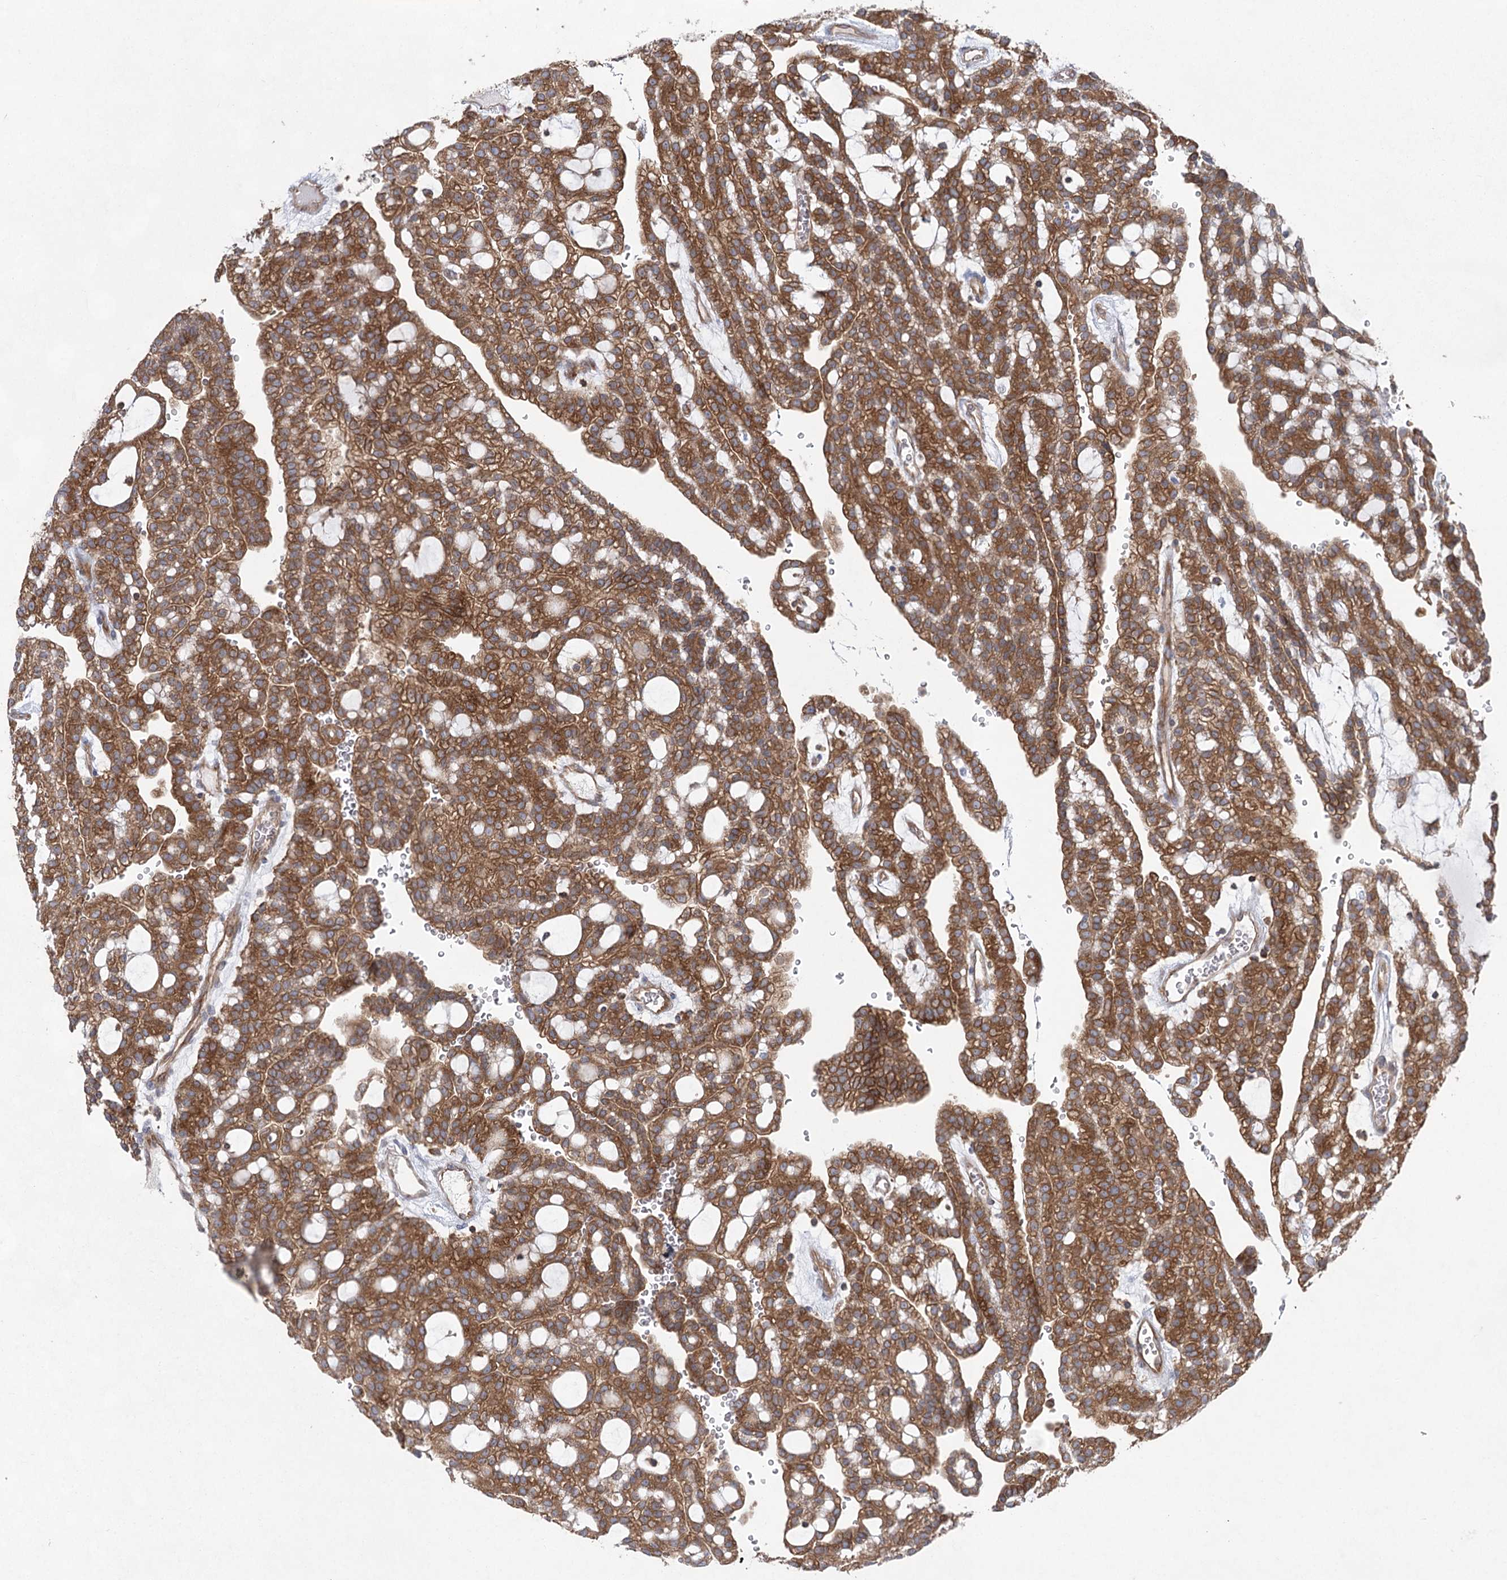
{"staining": {"intensity": "strong", "quantity": ">75%", "location": "cytoplasmic/membranous"}, "tissue": "renal cancer", "cell_type": "Tumor cells", "image_type": "cancer", "snomed": [{"axis": "morphology", "description": "Adenocarcinoma, NOS"}, {"axis": "topography", "description": "Kidney"}], "caption": "Brown immunohistochemical staining in renal cancer (adenocarcinoma) displays strong cytoplasmic/membranous expression in approximately >75% of tumor cells.", "gene": "EIF3A", "patient": {"sex": "male", "age": 63}}